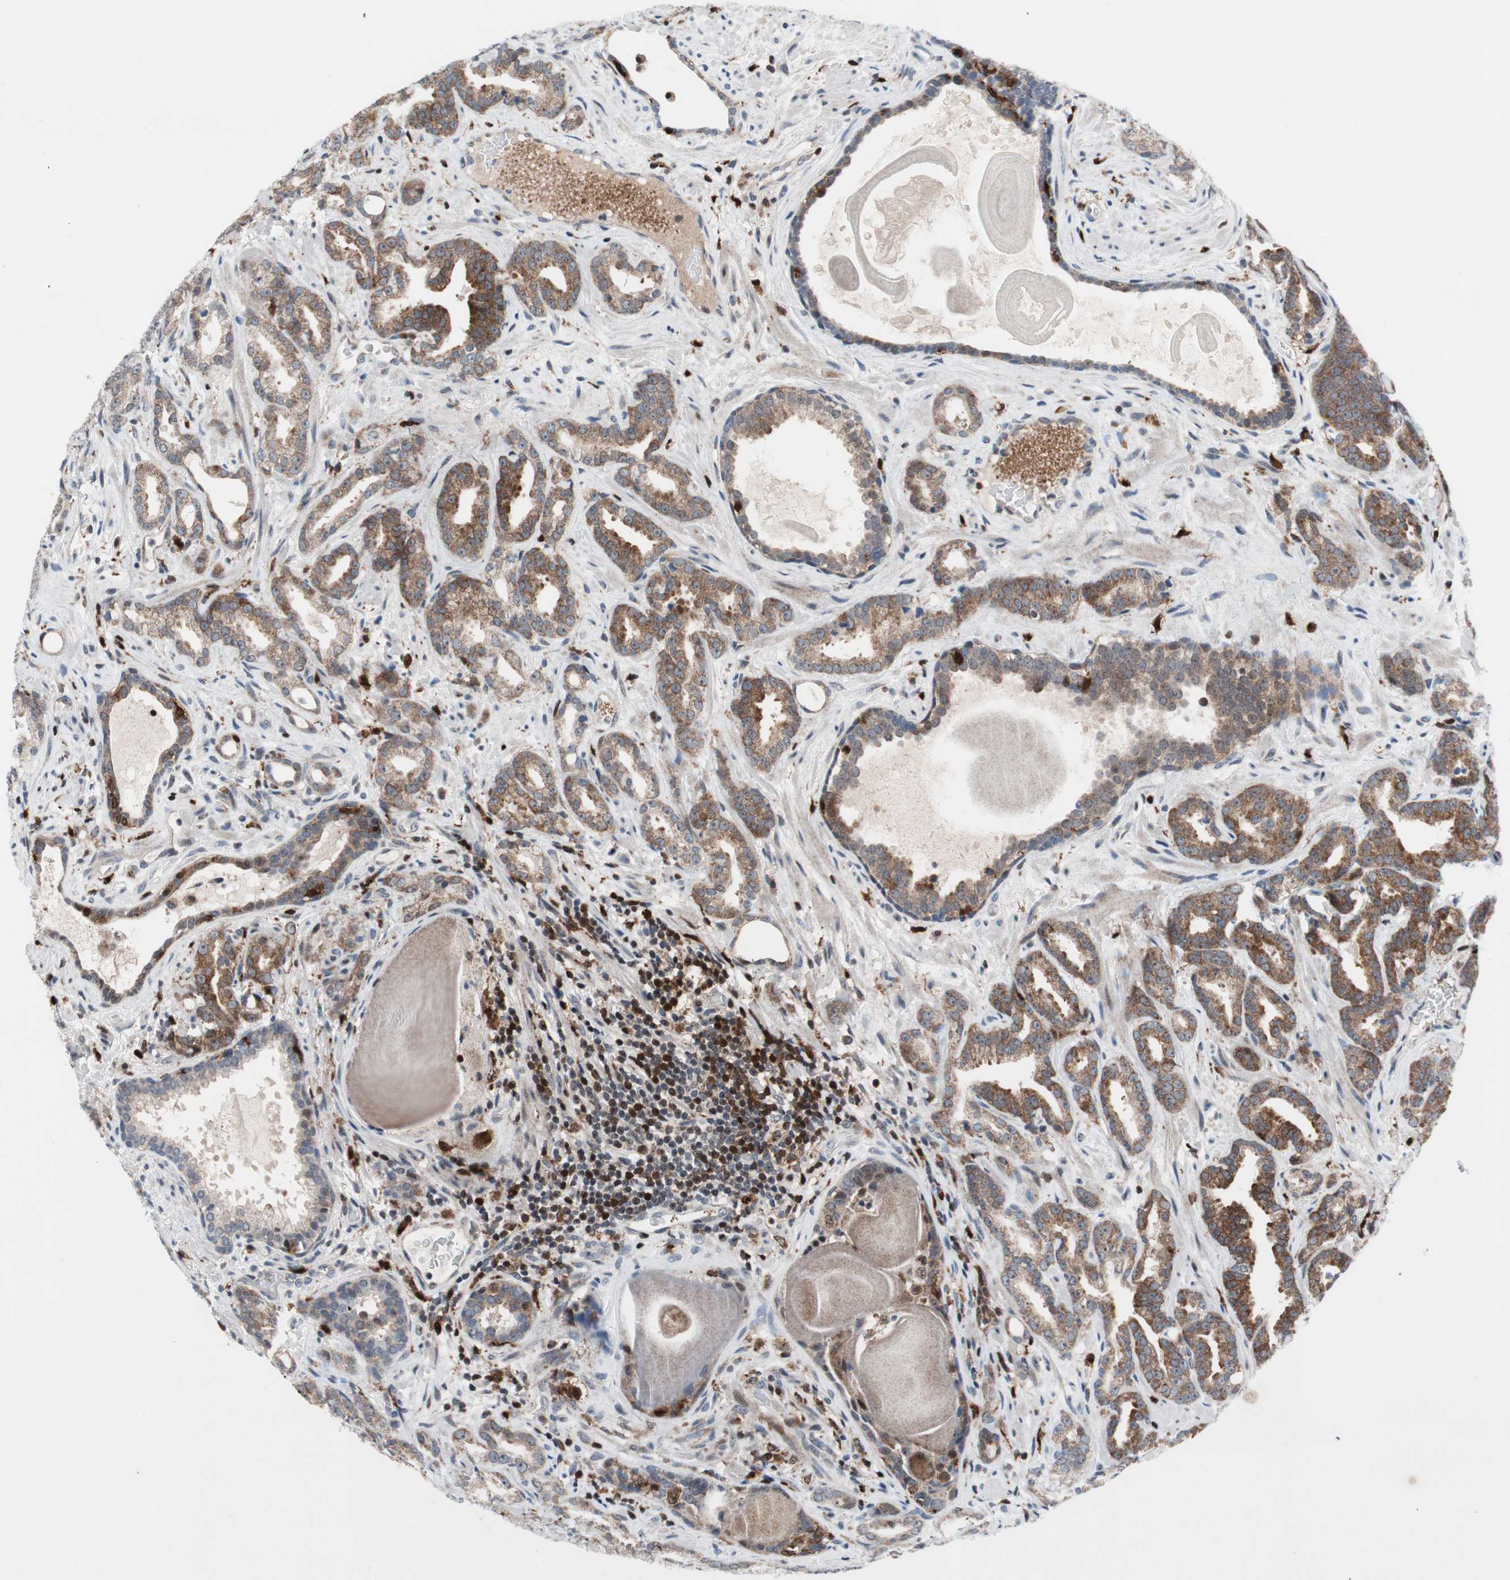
{"staining": {"intensity": "moderate", "quantity": ">75%", "location": "cytoplasmic/membranous"}, "tissue": "prostate cancer", "cell_type": "Tumor cells", "image_type": "cancer", "snomed": [{"axis": "morphology", "description": "Adenocarcinoma, Low grade"}, {"axis": "topography", "description": "Prostate"}], "caption": "Prostate cancer (low-grade adenocarcinoma) was stained to show a protein in brown. There is medium levels of moderate cytoplasmic/membranous staining in about >75% of tumor cells.", "gene": "RGS10", "patient": {"sex": "male", "age": 63}}